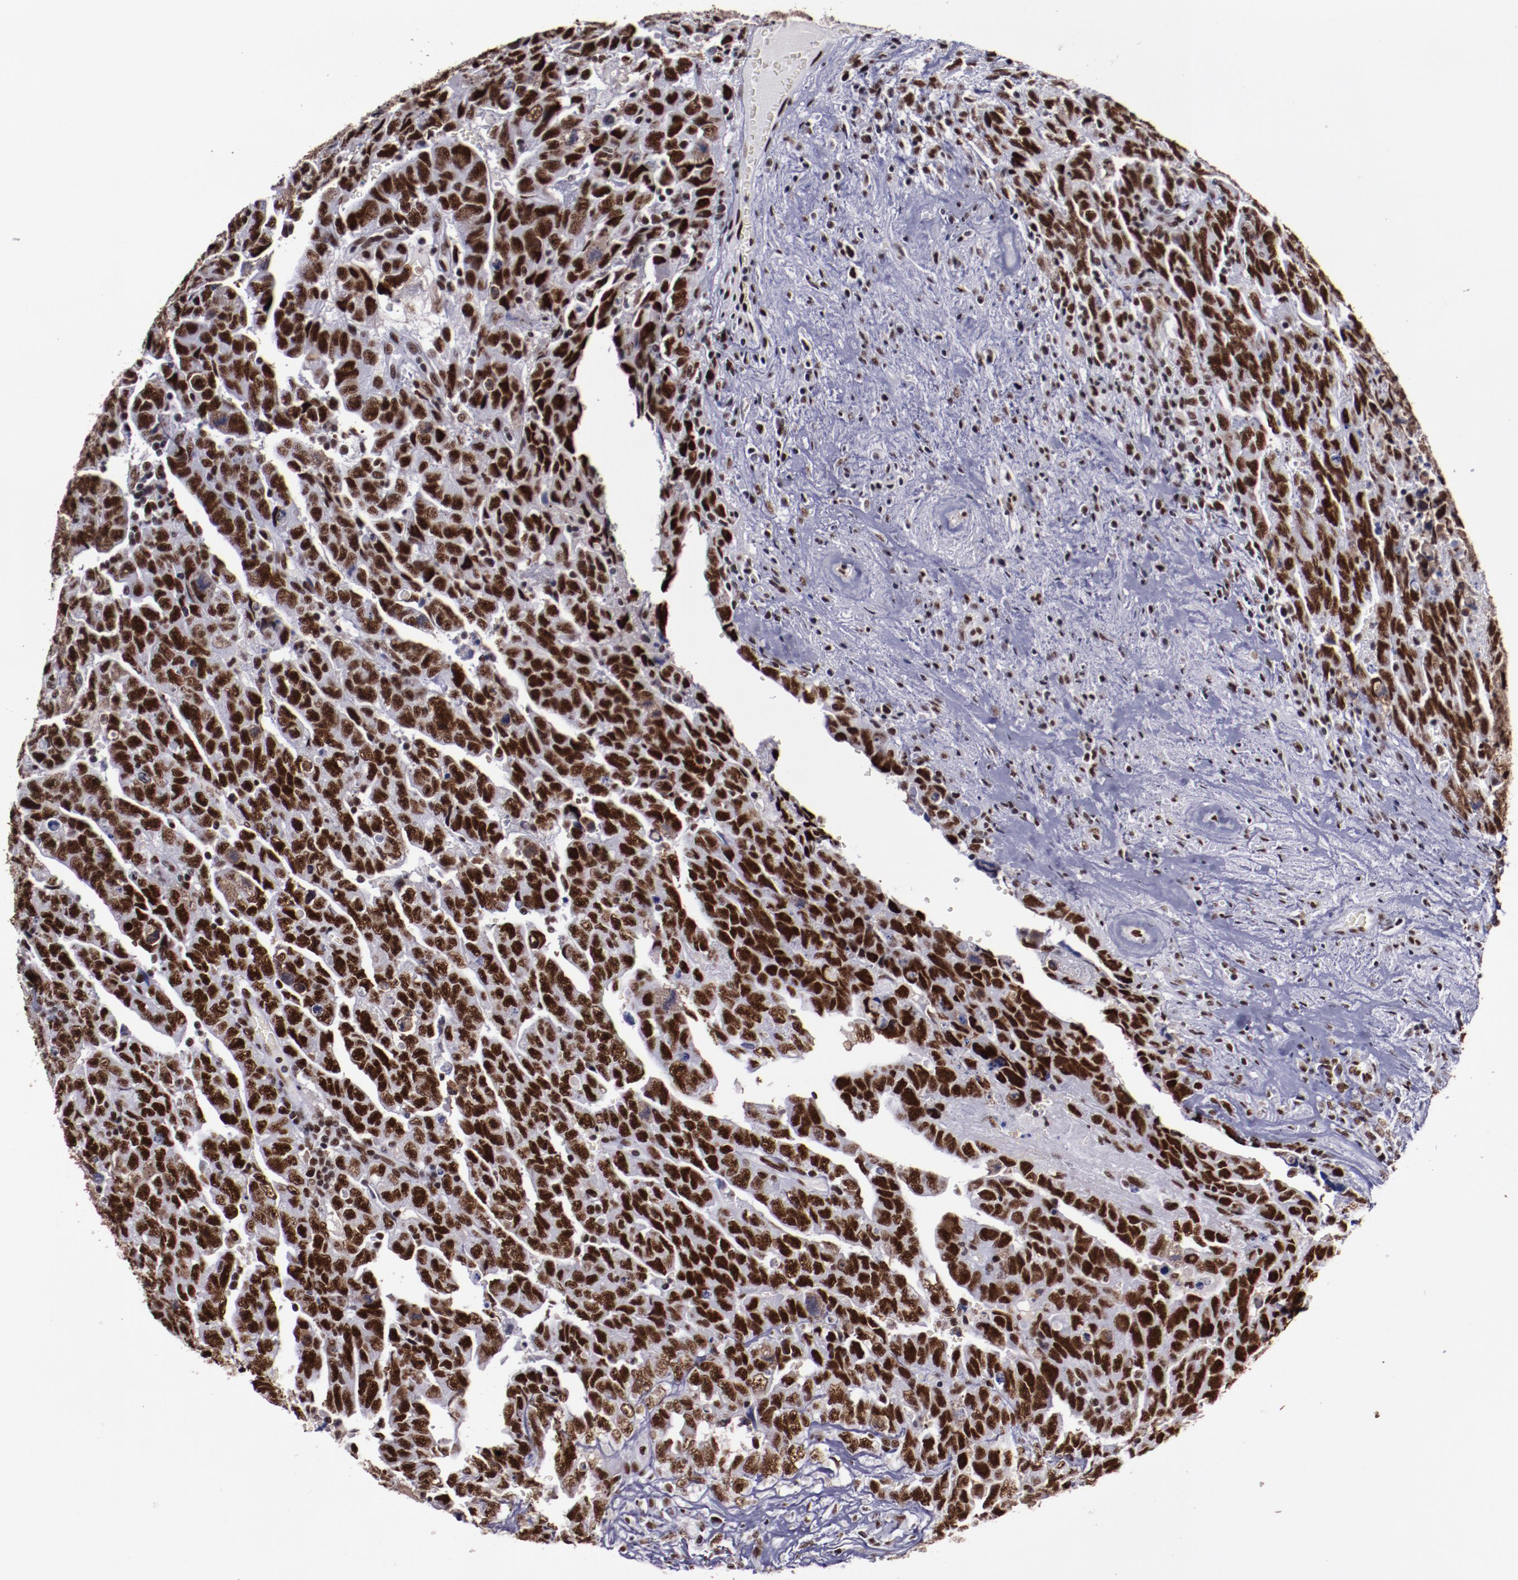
{"staining": {"intensity": "strong", "quantity": ">75%", "location": "nuclear"}, "tissue": "testis cancer", "cell_type": "Tumor cells", "image_type": "cancer", "snomed": [{"axis": "morphology", "description": "Carcinoma, Embryonal, NOS"}, {"axis": "topography", "description": "Testis"}], "caption": "A high-resolution histopathology image shows IHC staining of testis embryonal carcinoma, which reveals strong nuclear positivity in approximately >75% of tumor cells.", "gene": "PPP4R3A", "patient": {"sex": "male", "age": 28}}